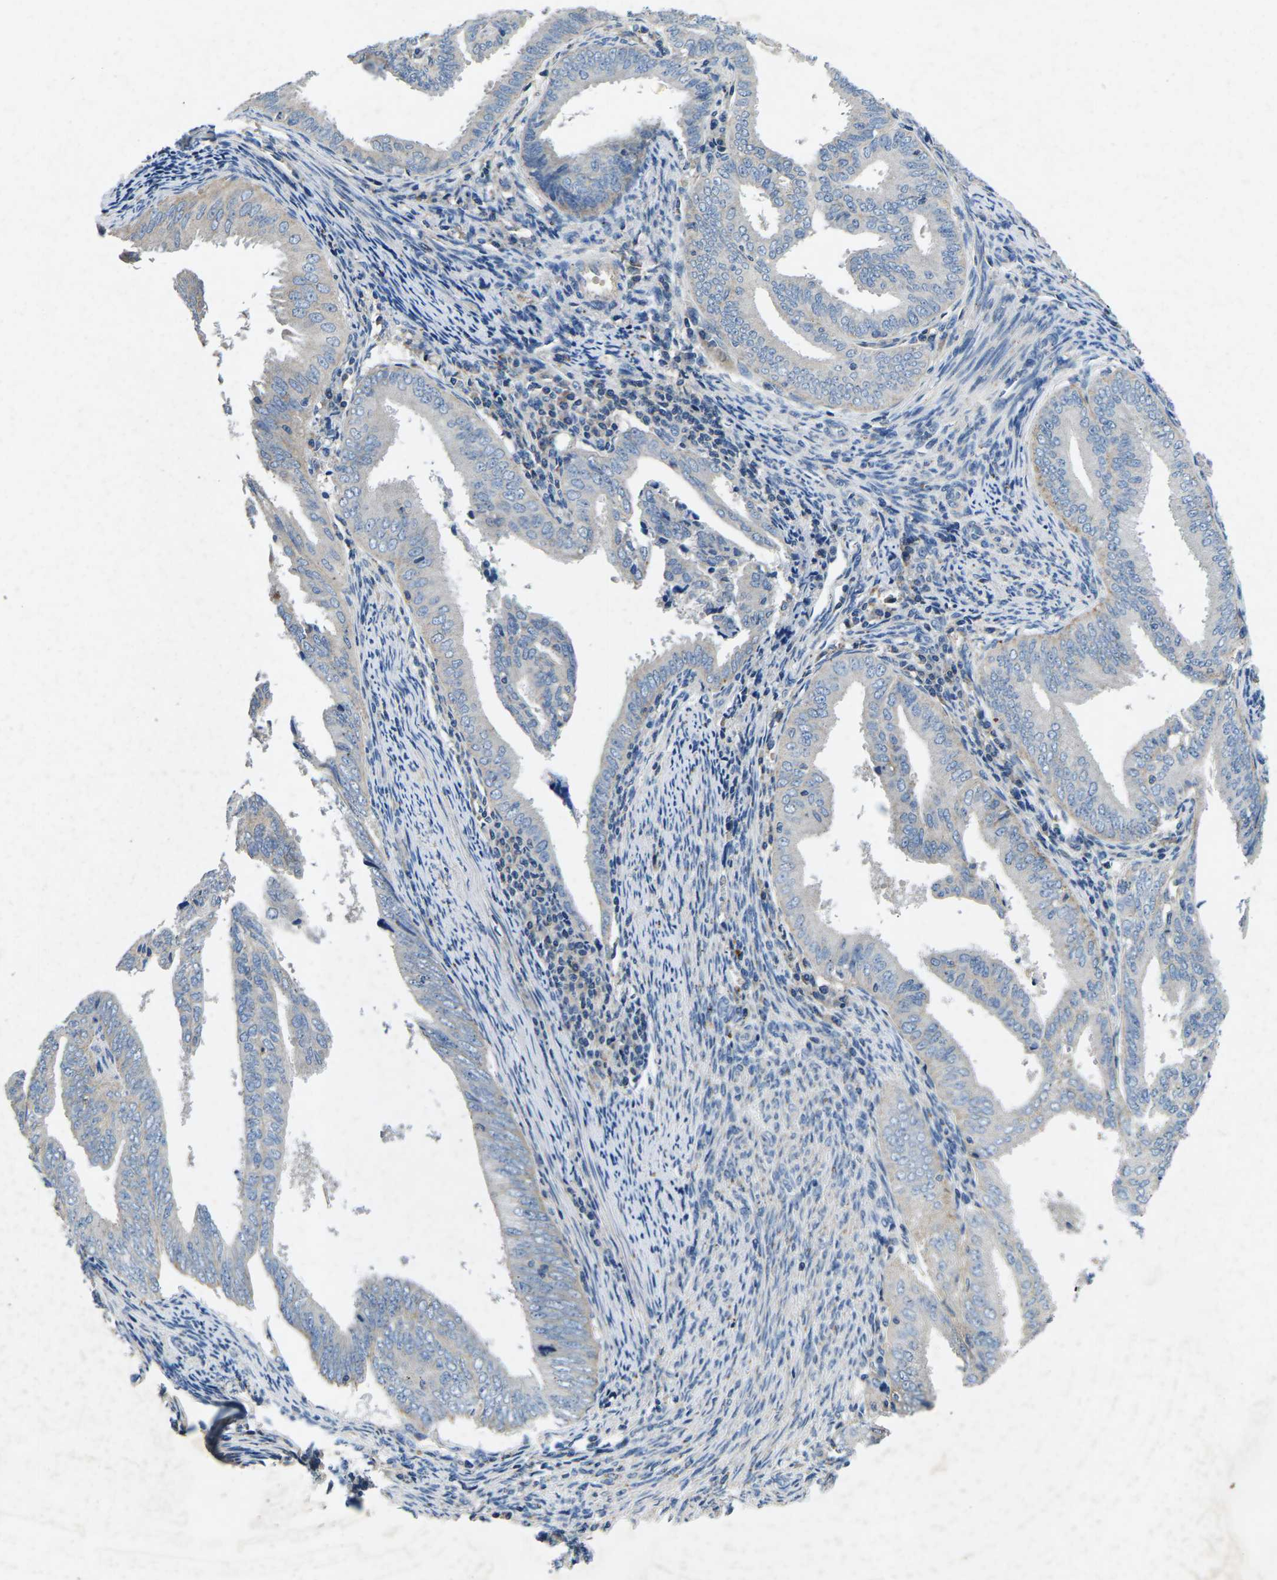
{"staining": {"intensity": "negative", "quantity": "none", "location": "none"}, "tissue": "endometrial cancer", "cell_type": "Tumor cells", "image_type": "cancer", "snomed": [{"axis": "morphology", "description": "Adenocarcinoma, NOS"}, {"axis": "topography", "description": "Endometrium"}], "caption": "DAB immunohistochemical staining of human endometrial cancer (adenocarcinoma) reveals no significant expression in tumor cells.", "gene": "PDCD6IP", "patient": {"sex": "female", "age": 58}}